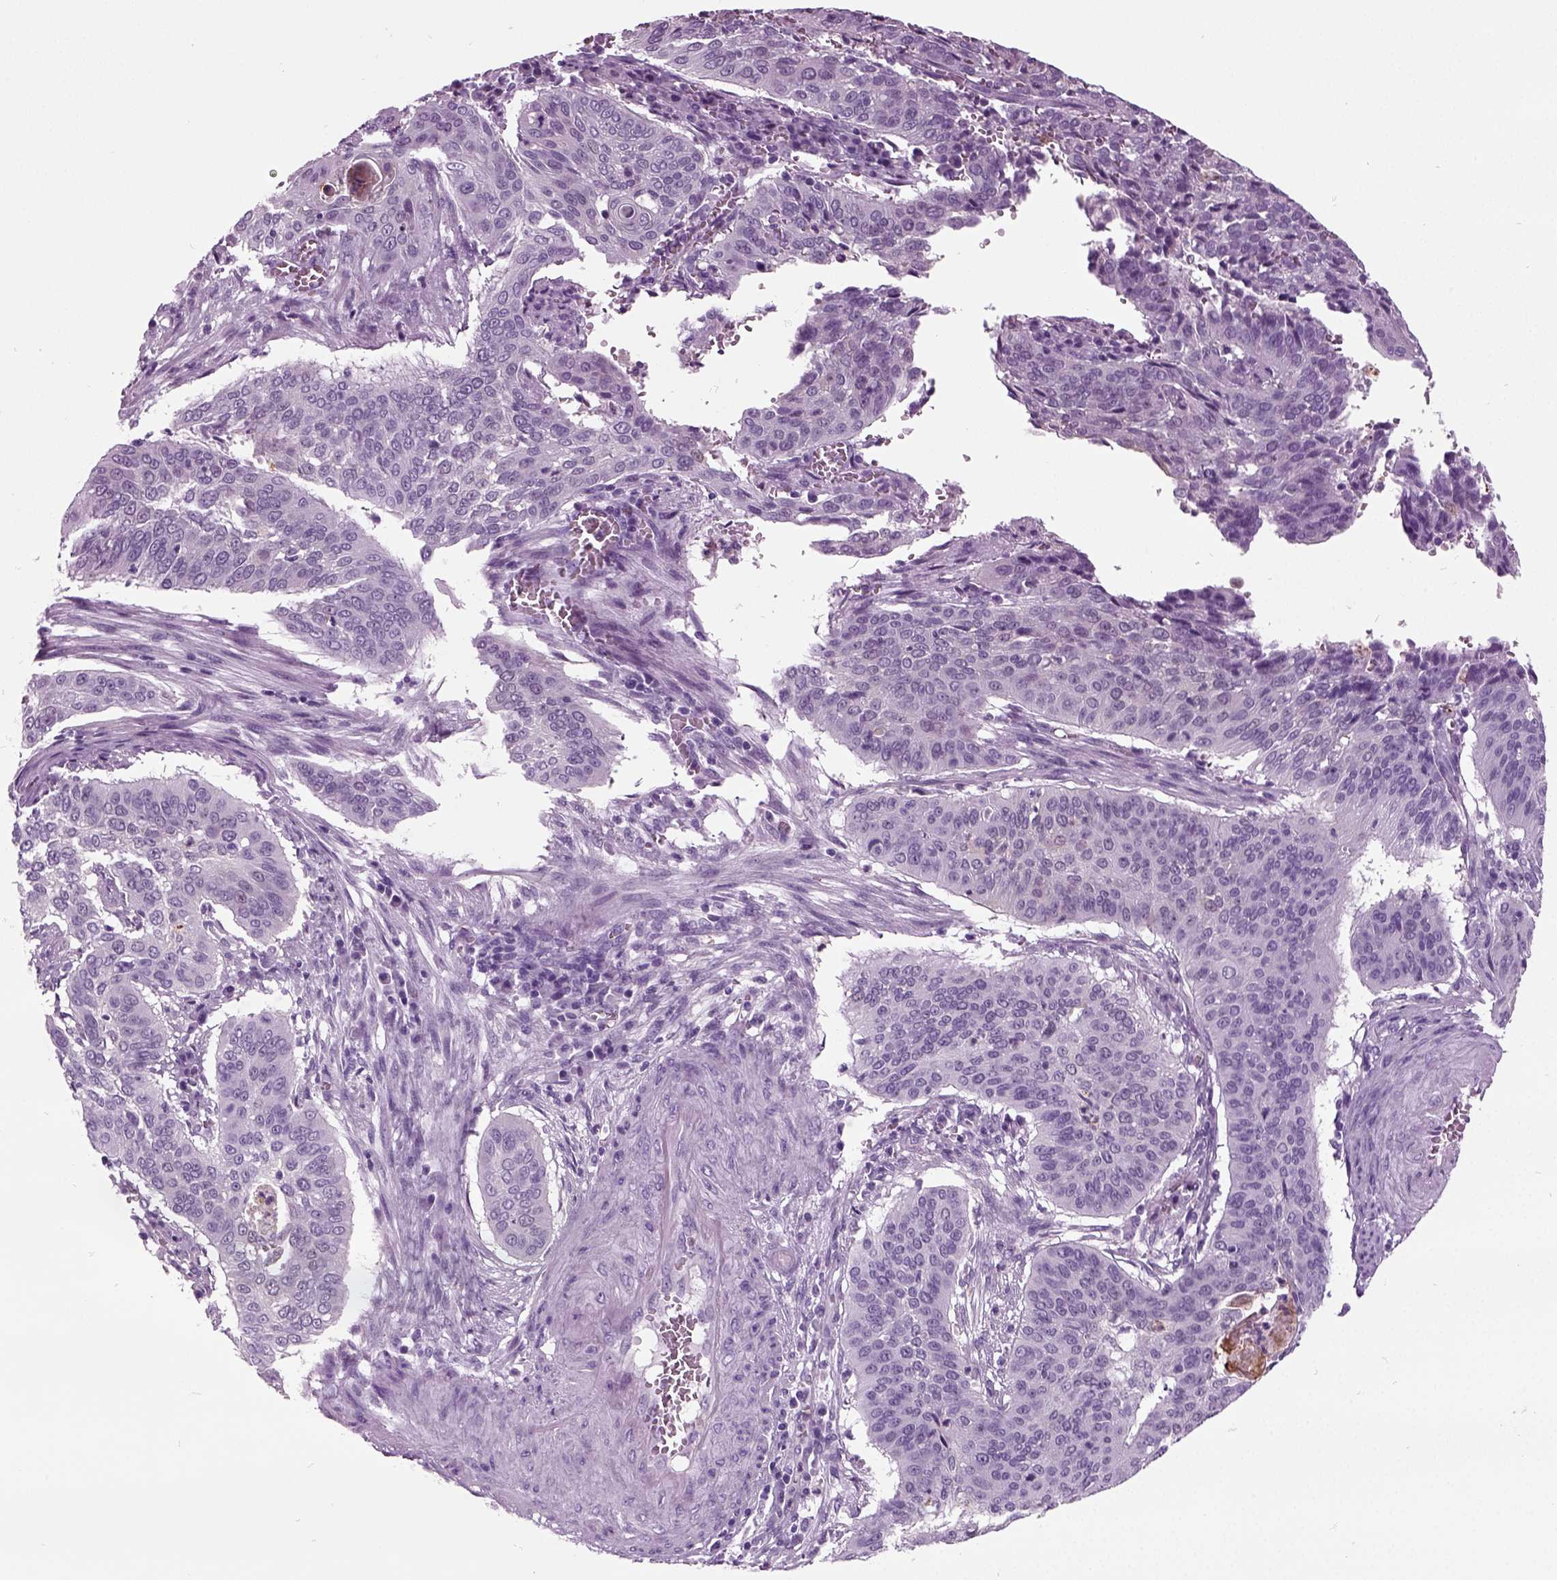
{"staining": {"intensity": "negative", "quantity": "none", "location": "none"}, "tissue": "cervical cancer", "cell_type": "Tumor cells", "image_type": "cancer", "snomed": [{"axis": "morphology", "description": "Squamous cell carcinoma, NOS"}, {"axis": "topography", "description": "Cervix"}], "caption": "Immunohistochemical staining of human squamous cell carcinoma (cervical) reveals no significant positivity in tumor cells.", "gene": "CRABP1", "patient": {"sex": "female", "age": 39}}